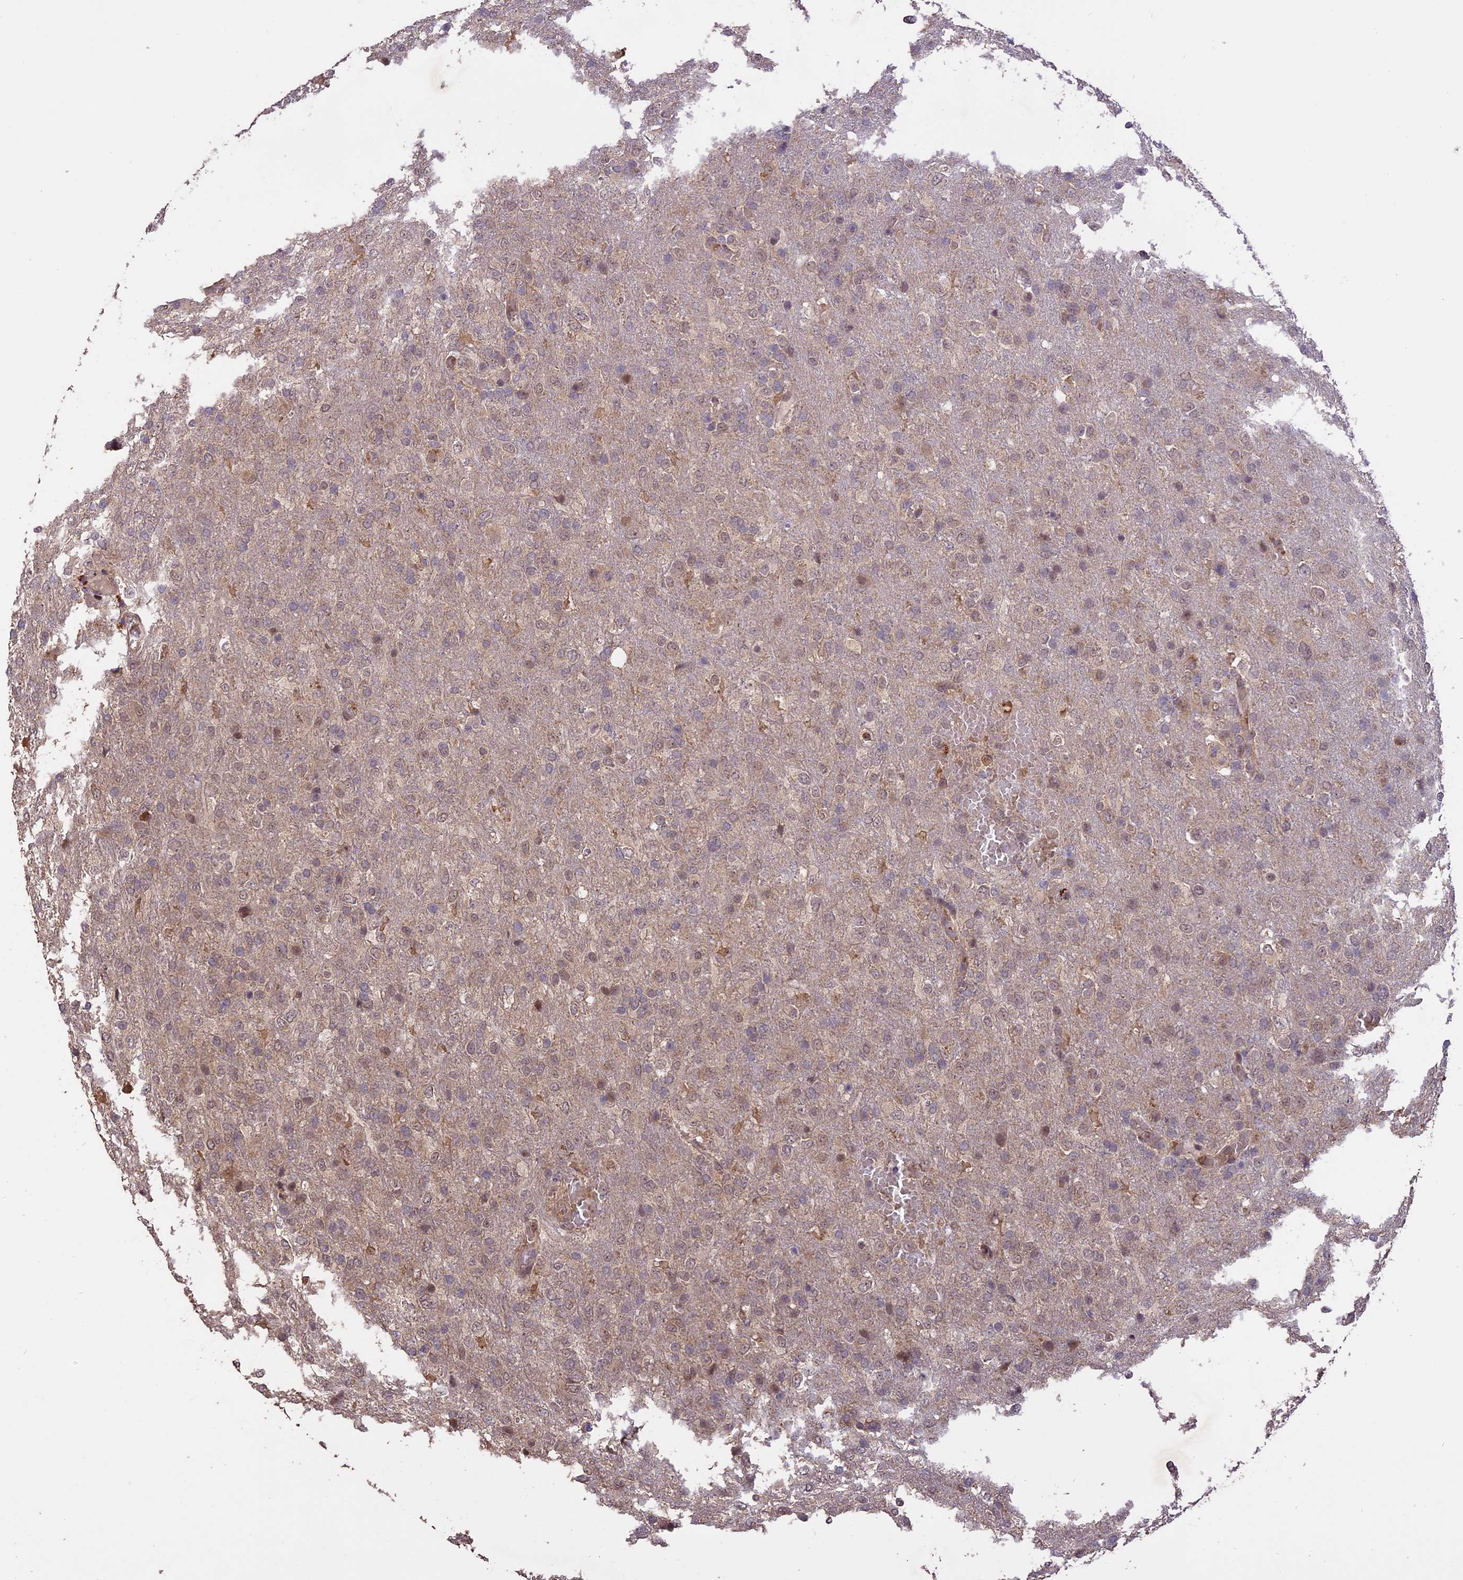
{"staining": {"intensity": "weak", "quantity": "<25%", "location": "cytoplasmic/membranous"}, "tissue": "glioma", "cell_type": "Tumor cells", "image_type": "cancer", "snomed": [{"axis": "morphology", "description": "Glioma, malignant, High grade"}, {"axis": "topography", "description": "Brain"}], "caption": "Immunohistochemistry micrograph of glioma stained for a protein (brown), which exhibits no staining in tumor cells.", "gene": "TIGD7", "patient": {"sex": "female", "age": 74}}